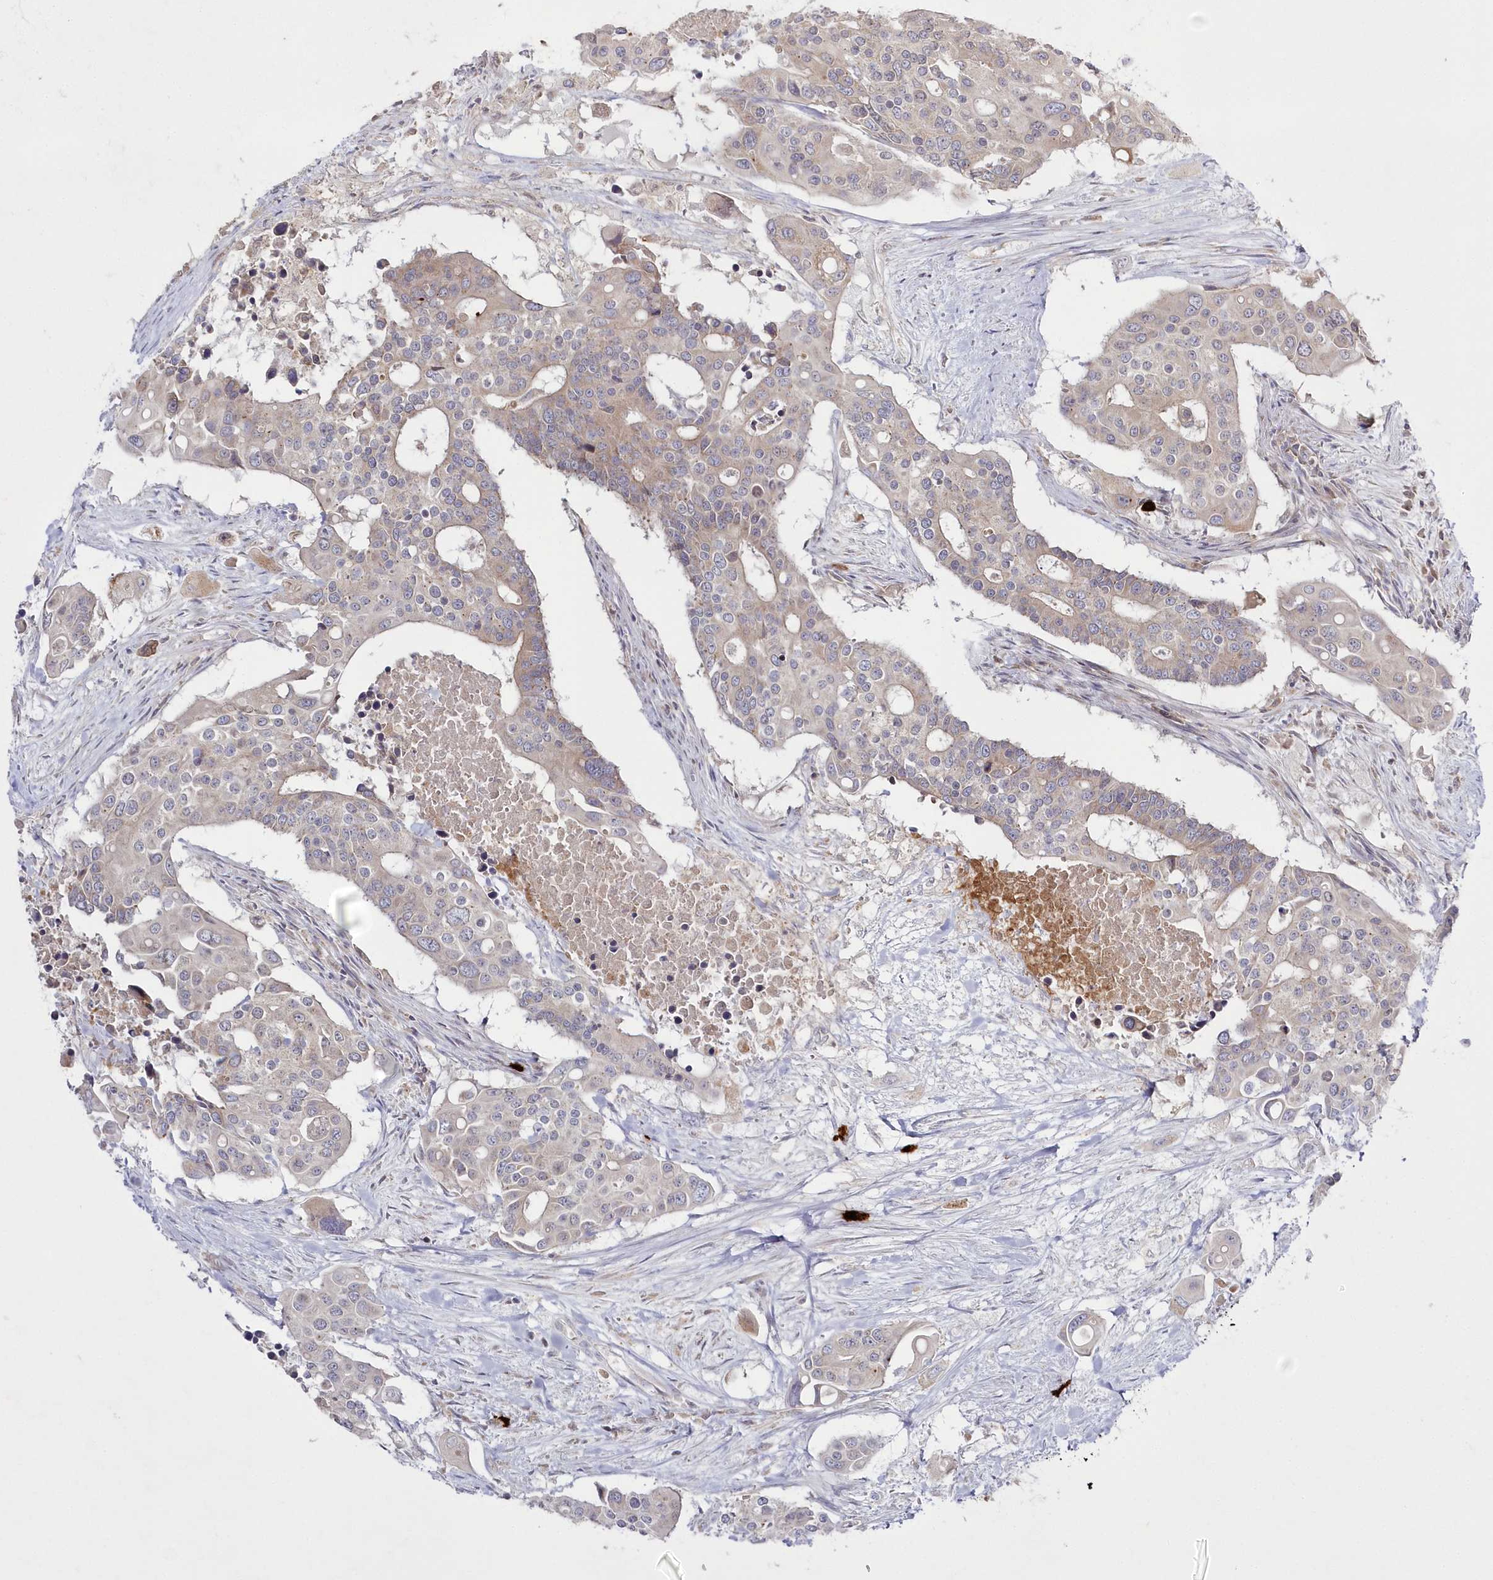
{"staining": {"intensity": "negative", "quantity": "none", "location": "none"}, "tissue": "colorectal cancer", "cell_type": "Tumor cells", "image_type": "cancer", "snomed": [{"axis": "morphology", "description": "Adenocarcinoma, NOS"}, {"axis": "topography", "description": "Colon"}], "caption": "Colorectal cancer (adenocarcinoma) stained for a protein using IHC displays no positivity tumor cells.", "gene": "ARSB", "patient": {"sex": "male", "age": 77}}